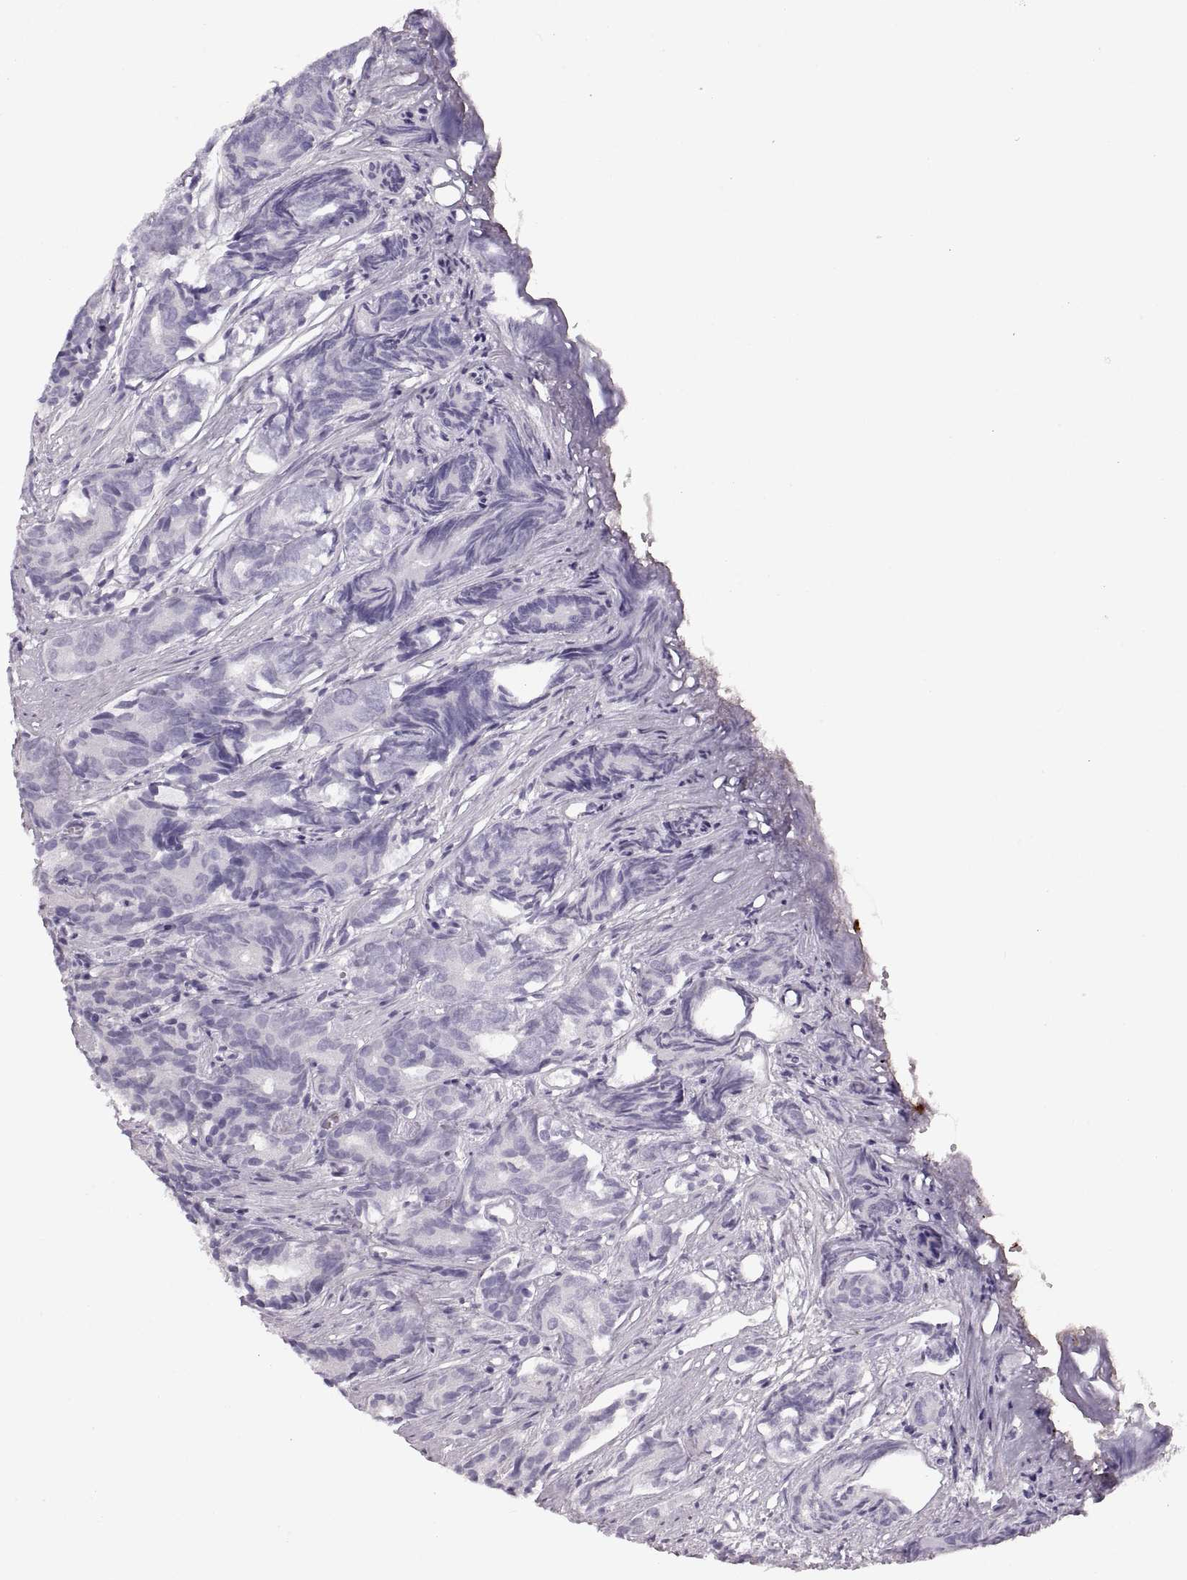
{"staining": {"intensity": "negative", "quantity": "none", "location": "none"}, "tissue": "prostate cancer", "cell_type": "Tumor cells", "image_type": "cancer", "snomed": [{"axis": "morphology", "description": "Adenocarcinoma, High grade"}, {"axis": "topography", "description": "Prostate"}], "caption": "This histopathology image is of prostate cancer stained with immunohistochemistry (IHC) to label a protein in brown with the nuclei are counter-stained blue. There is no staining in tumor cells.", "gene": "MILR1", "patient": {"sex": "male", "age": 84}}